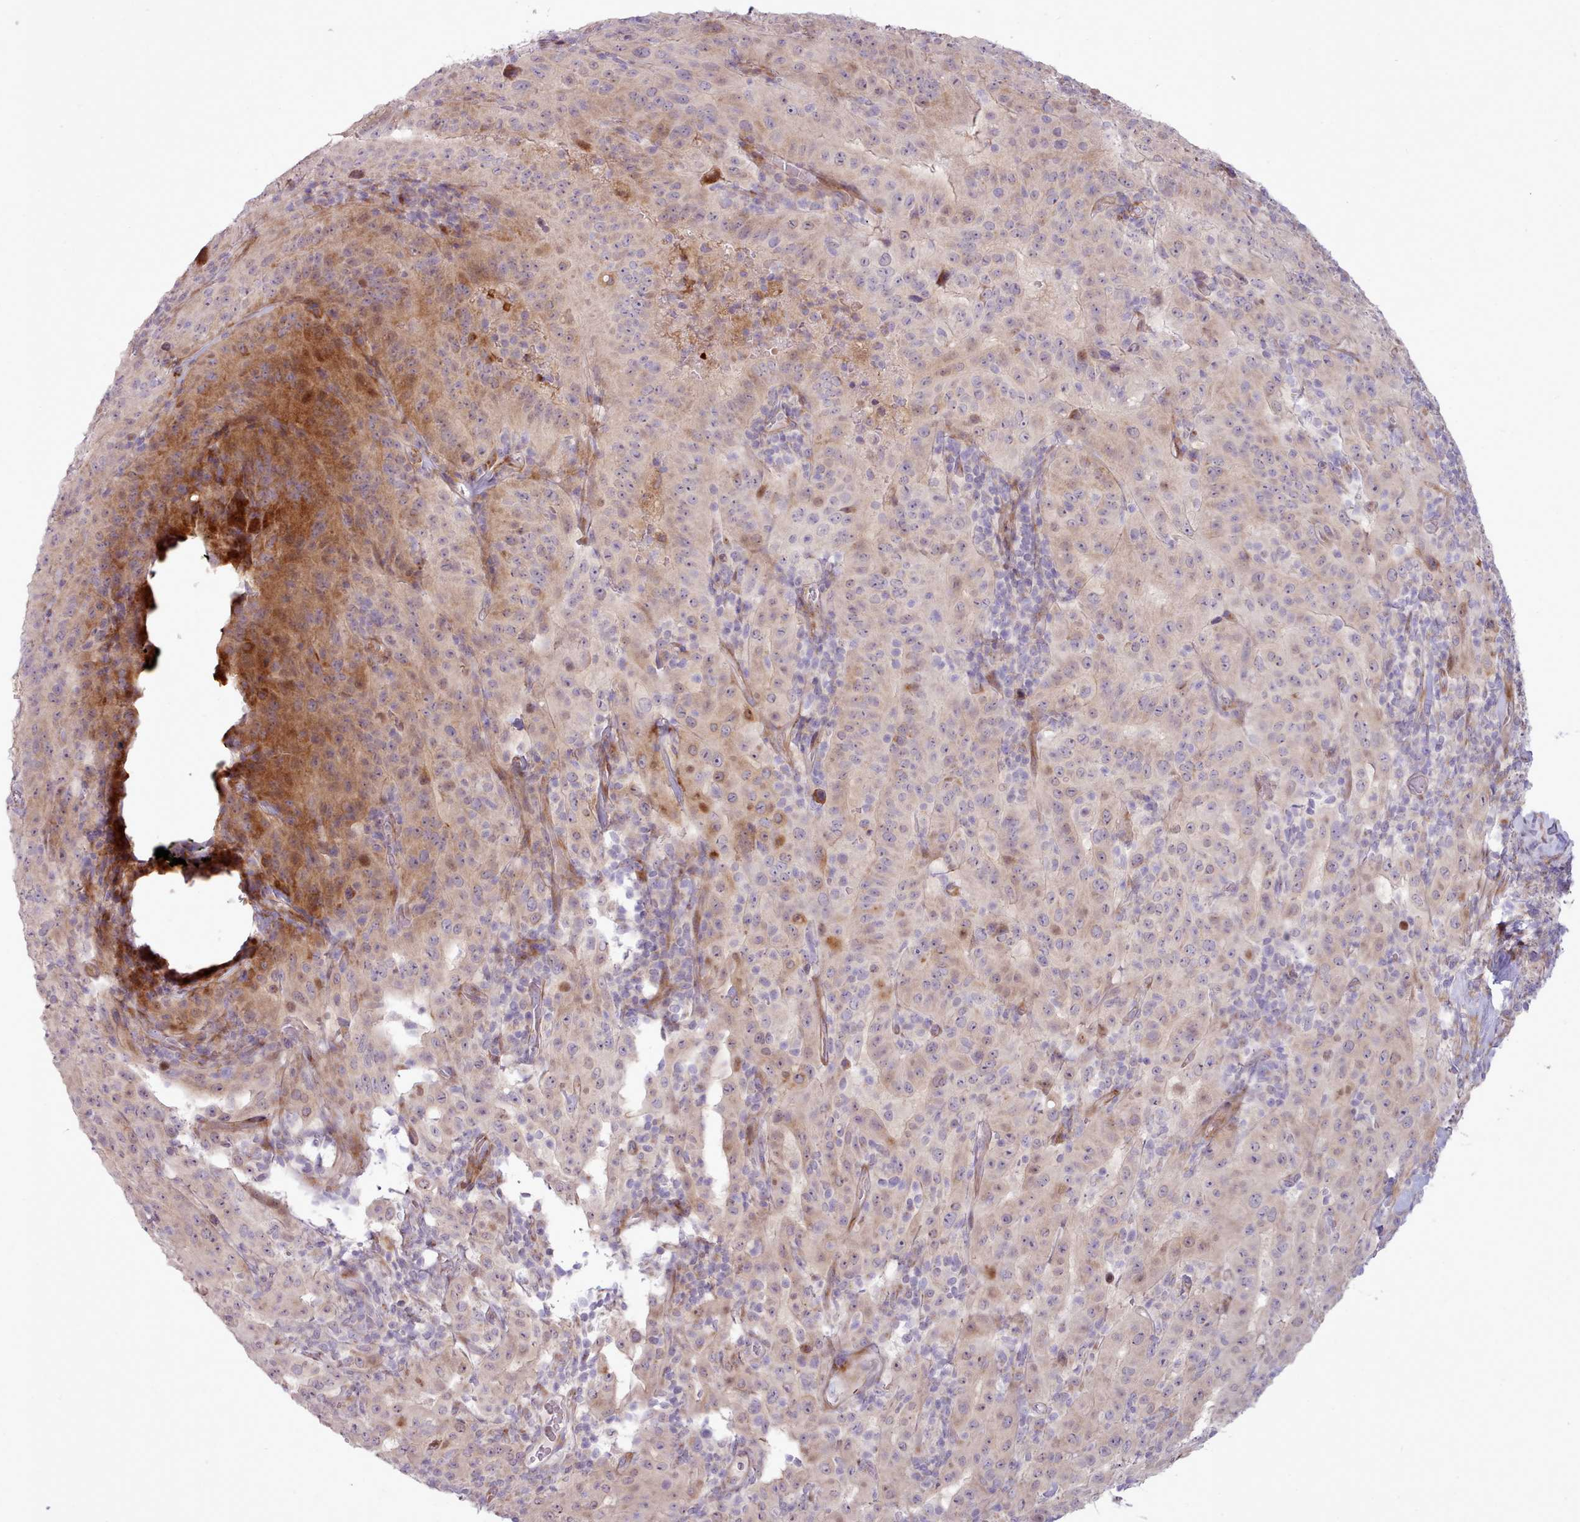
{"staining": {"intensity": "moderate", "quantity": "25%-75%", "location": "cytoplasmic/membranous"}, "tissue": "pancreatic cancer", "cell_type": "Tumor cells", "image_type": "cancer", "snomed": [{"axis": "morphology", "description": "Adenocarcinoma, NOS"}, {"axis": "topography", "description": "Pancreas"}], "caption": "Moderate cytoplasmic/membranous positivity for a protein is appreciated in about 25%-75% of tumor cells of adenocarcinoma (pancreatic) using immunohistochemistry (IHC).", "gene": "PPP3R2", "patient": {"sex": "male", "age": 63}}